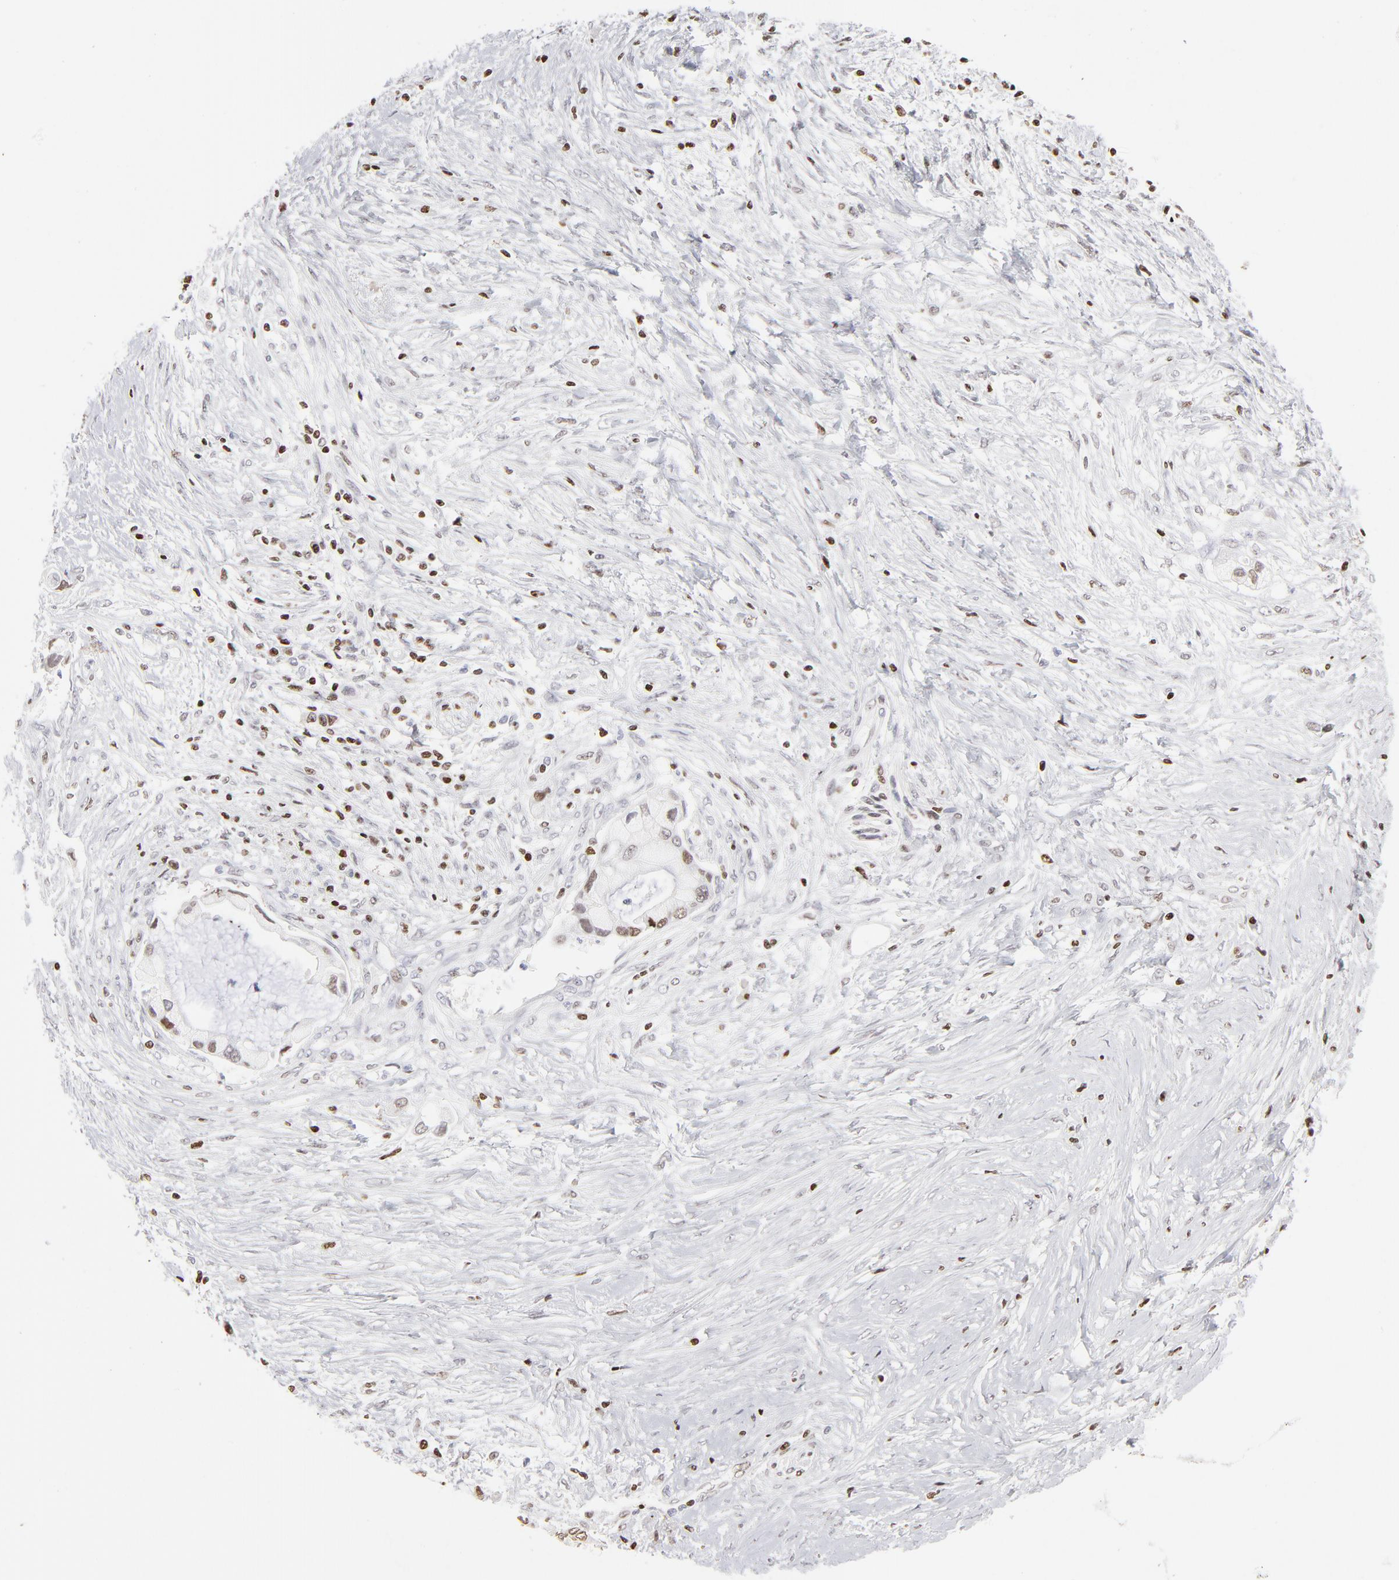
{"staining": {"intensity": "weak", "quantity": "<25%", "location": "nuclear"}, "tissue": "pancreatic cancer", "cell_type": "Tumor cells", "image_type": "cancer", "snomed": [{"axis": "morphology", "description": "Adenocarcinoma, NOS"}, {"axis": "topography", "description": "Pancreas"}], "caption": "IHC image of pancreatic cancer stained for a protein (brown), which reveals no positivity in tumor cells.", "gene": "PARP1", "patient": {"sex": "female", "age": 59}}